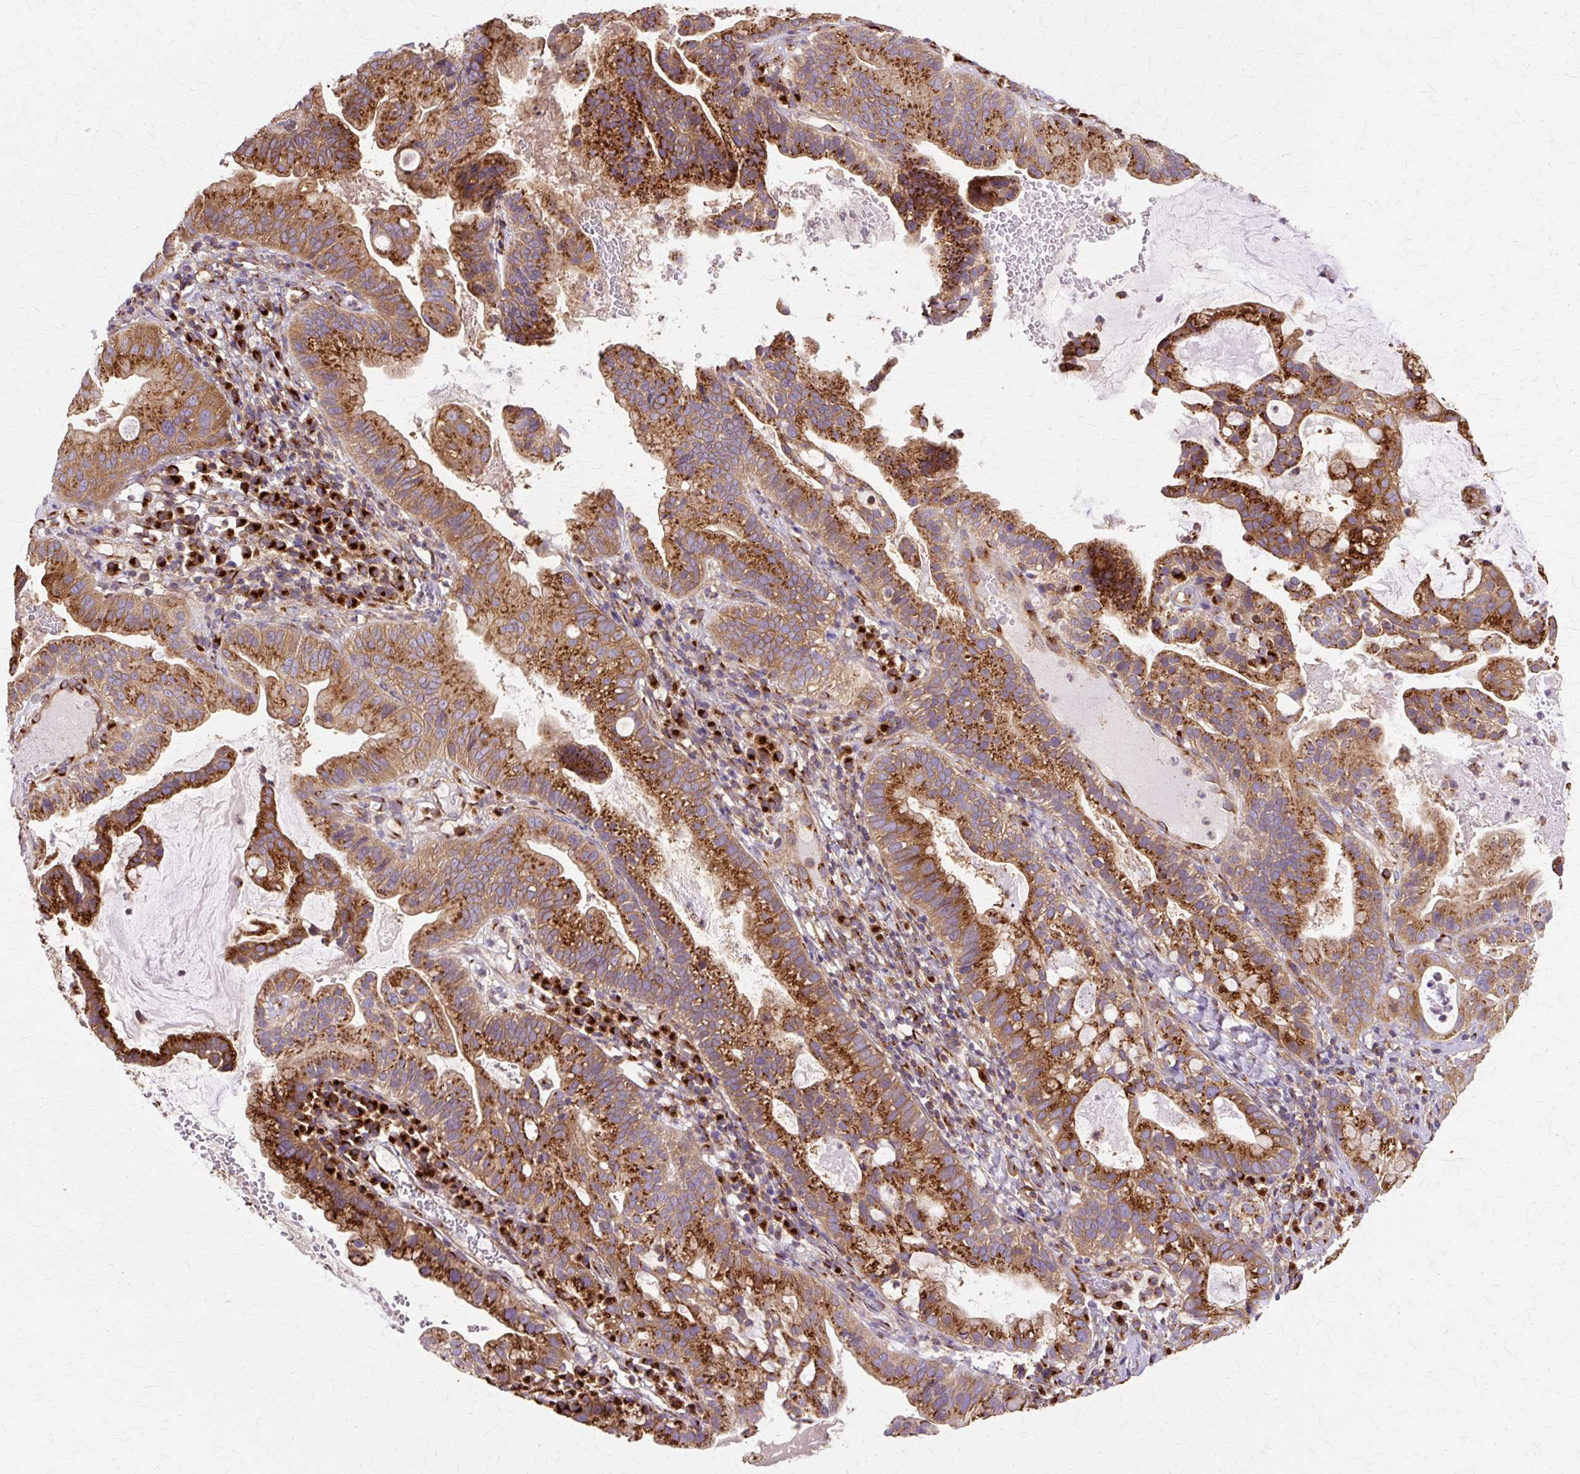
{"staining": {"intensity": "strong", "quantity": ">75%", "location": "cytoplasmic/membranous"}, "tissue": "cervical cancer", "cell_type": "Tumor cells", "image_type": "cancer", "snomed": [{"axis": "morphology", "description": "Adenocarcinoma, NOS"}, {"axis": "topography", "description": "Cervix"}], "caption": "Tumor cells reveal high levels of strong cytoplasmic/membranous staining in about >75% of cells in human adenocarcinoma (cervical).", "gene": "COPB1", "patient": {"sex": "female", "age": 41}}